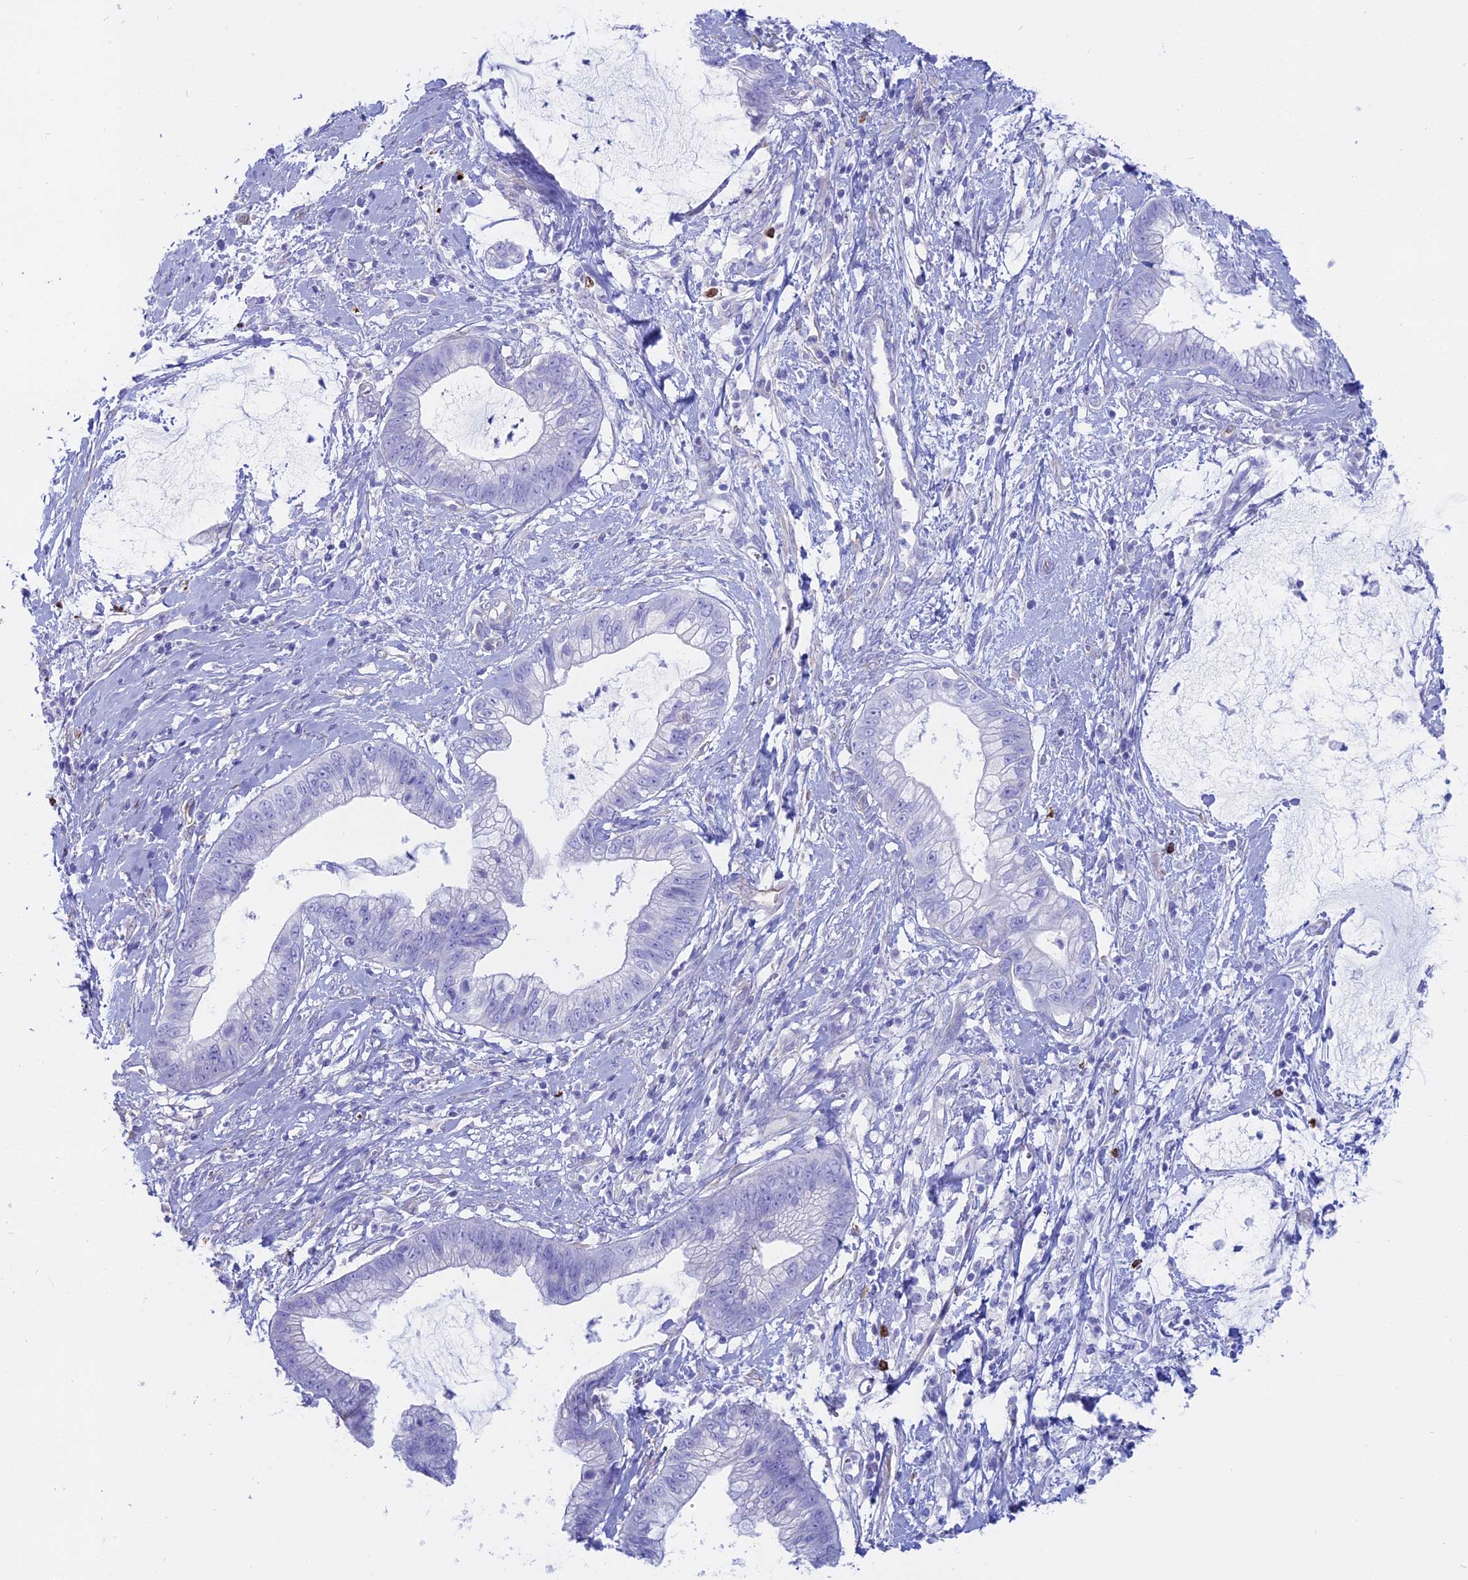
{"staining": {"intensity": "negative", "quantity": "none", "location": "none"}, "tissue": "cervical cancer", "cell_type": "Tumor cells", "image_type": "cancer", "snomed": [{"axis": "morphology", "description": "Adenocarcinoma, NOS"}, {"axis": "topography", "description": "Cervix"}], "caption": "Tumor cells are negative for brown protein staining in cervical cancer (adenocarcinoma). (DAB immunohistochemistry visualized using brightfield microscopy, high magnification).", "gene": "OR2AE1", "patient": {"sex": "female", "age": 44}}